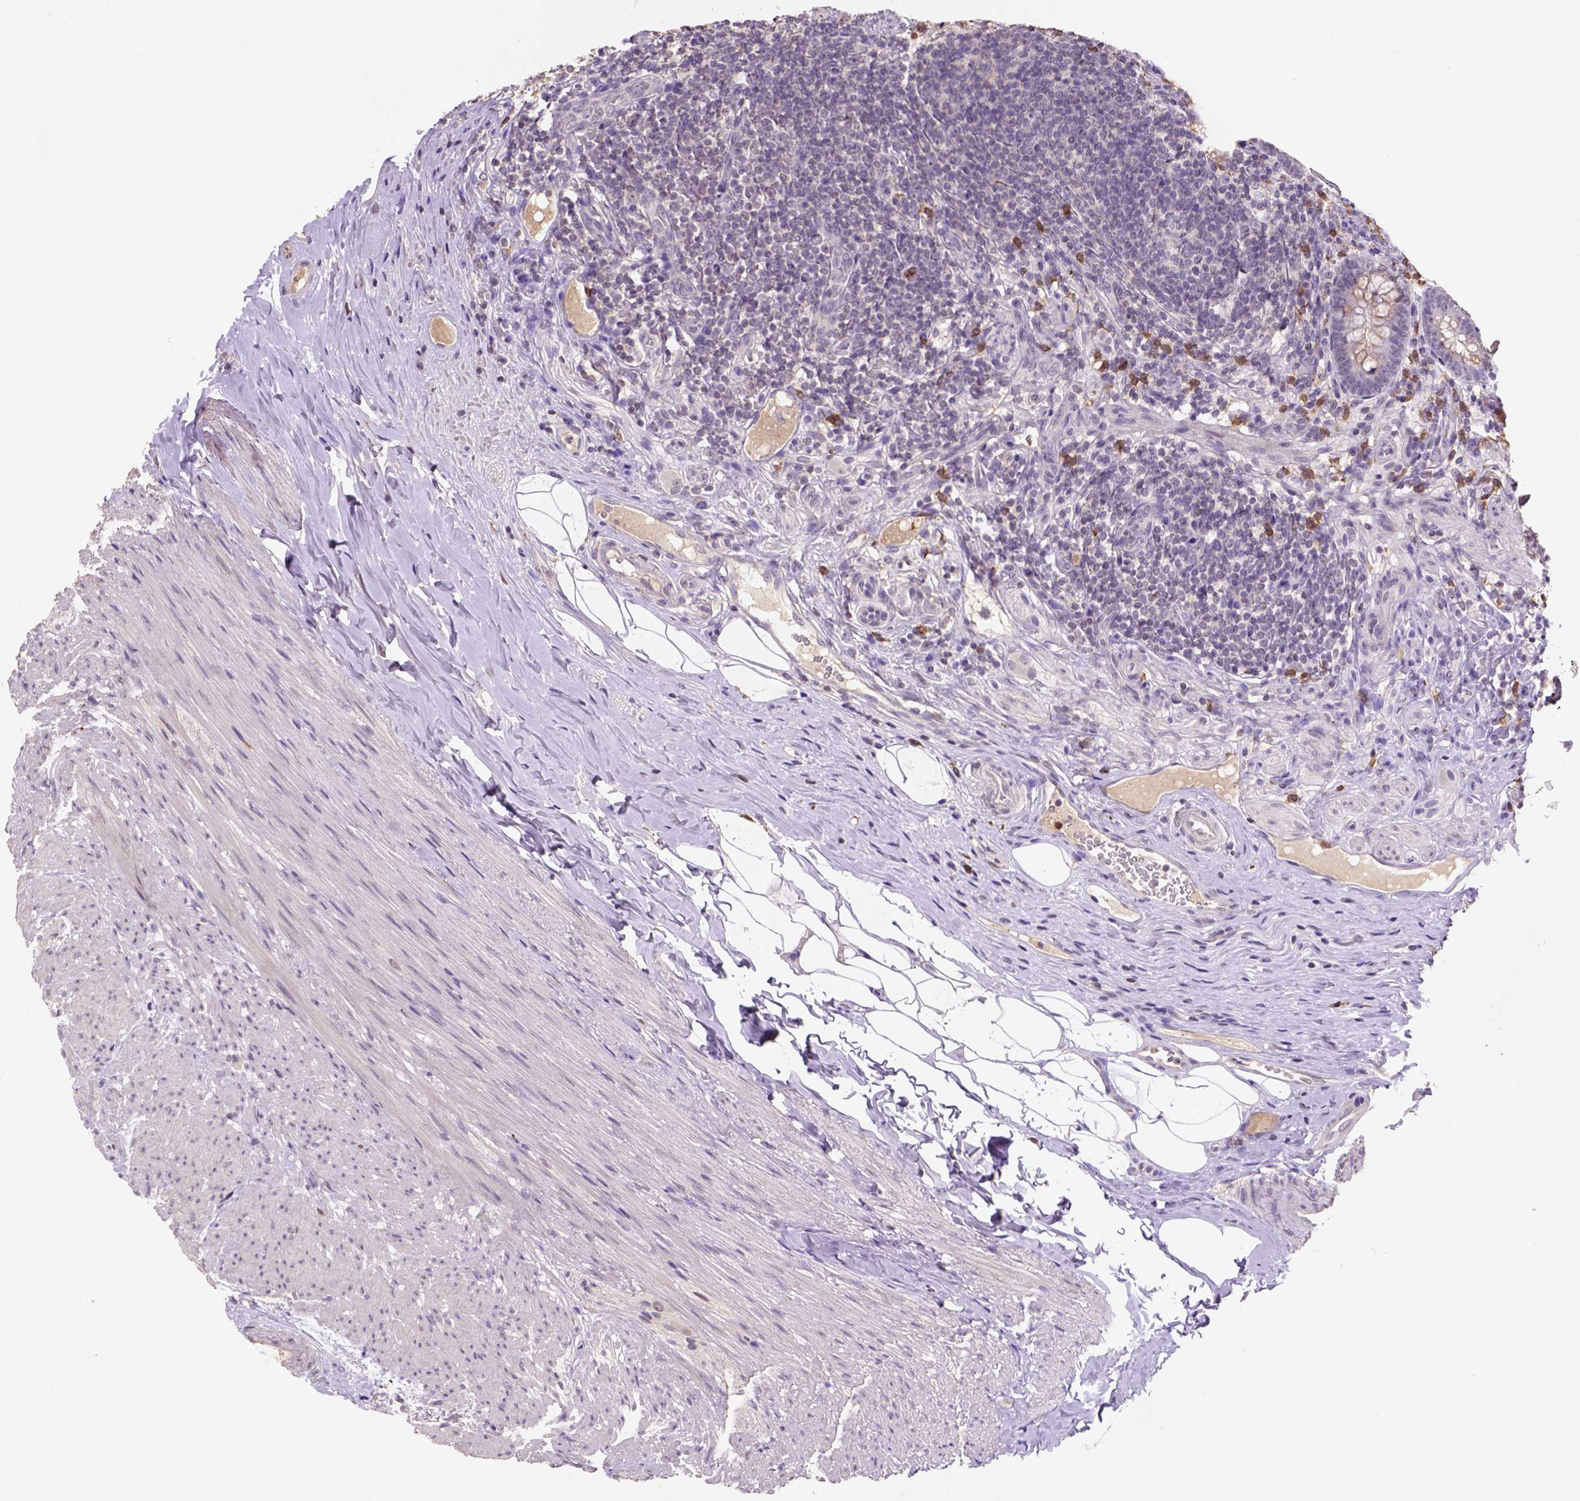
{"staining": {"intensity": "weak", "quantity": ">75%", "location": "cytoplasmic/membranous"}, "tissue": "appendix", "cell_type": "Glandular cells", "image_type": "normal", "snomed": [{"axis": "morphology", "description": "Normal tissue, NOS"}, {"axis": "topography", "description": "Appendix"}], "caption": "Immunohistochemical staining of normal appendix exhibits low levels of weak cytoplasmic/membranous expression in approximately >75% of glandular cells. (DAB IHC, brown staining for protein, blue staining for nuclei).", "gene": "SCML4", "patient": {"sex": "male", "age": 47}}